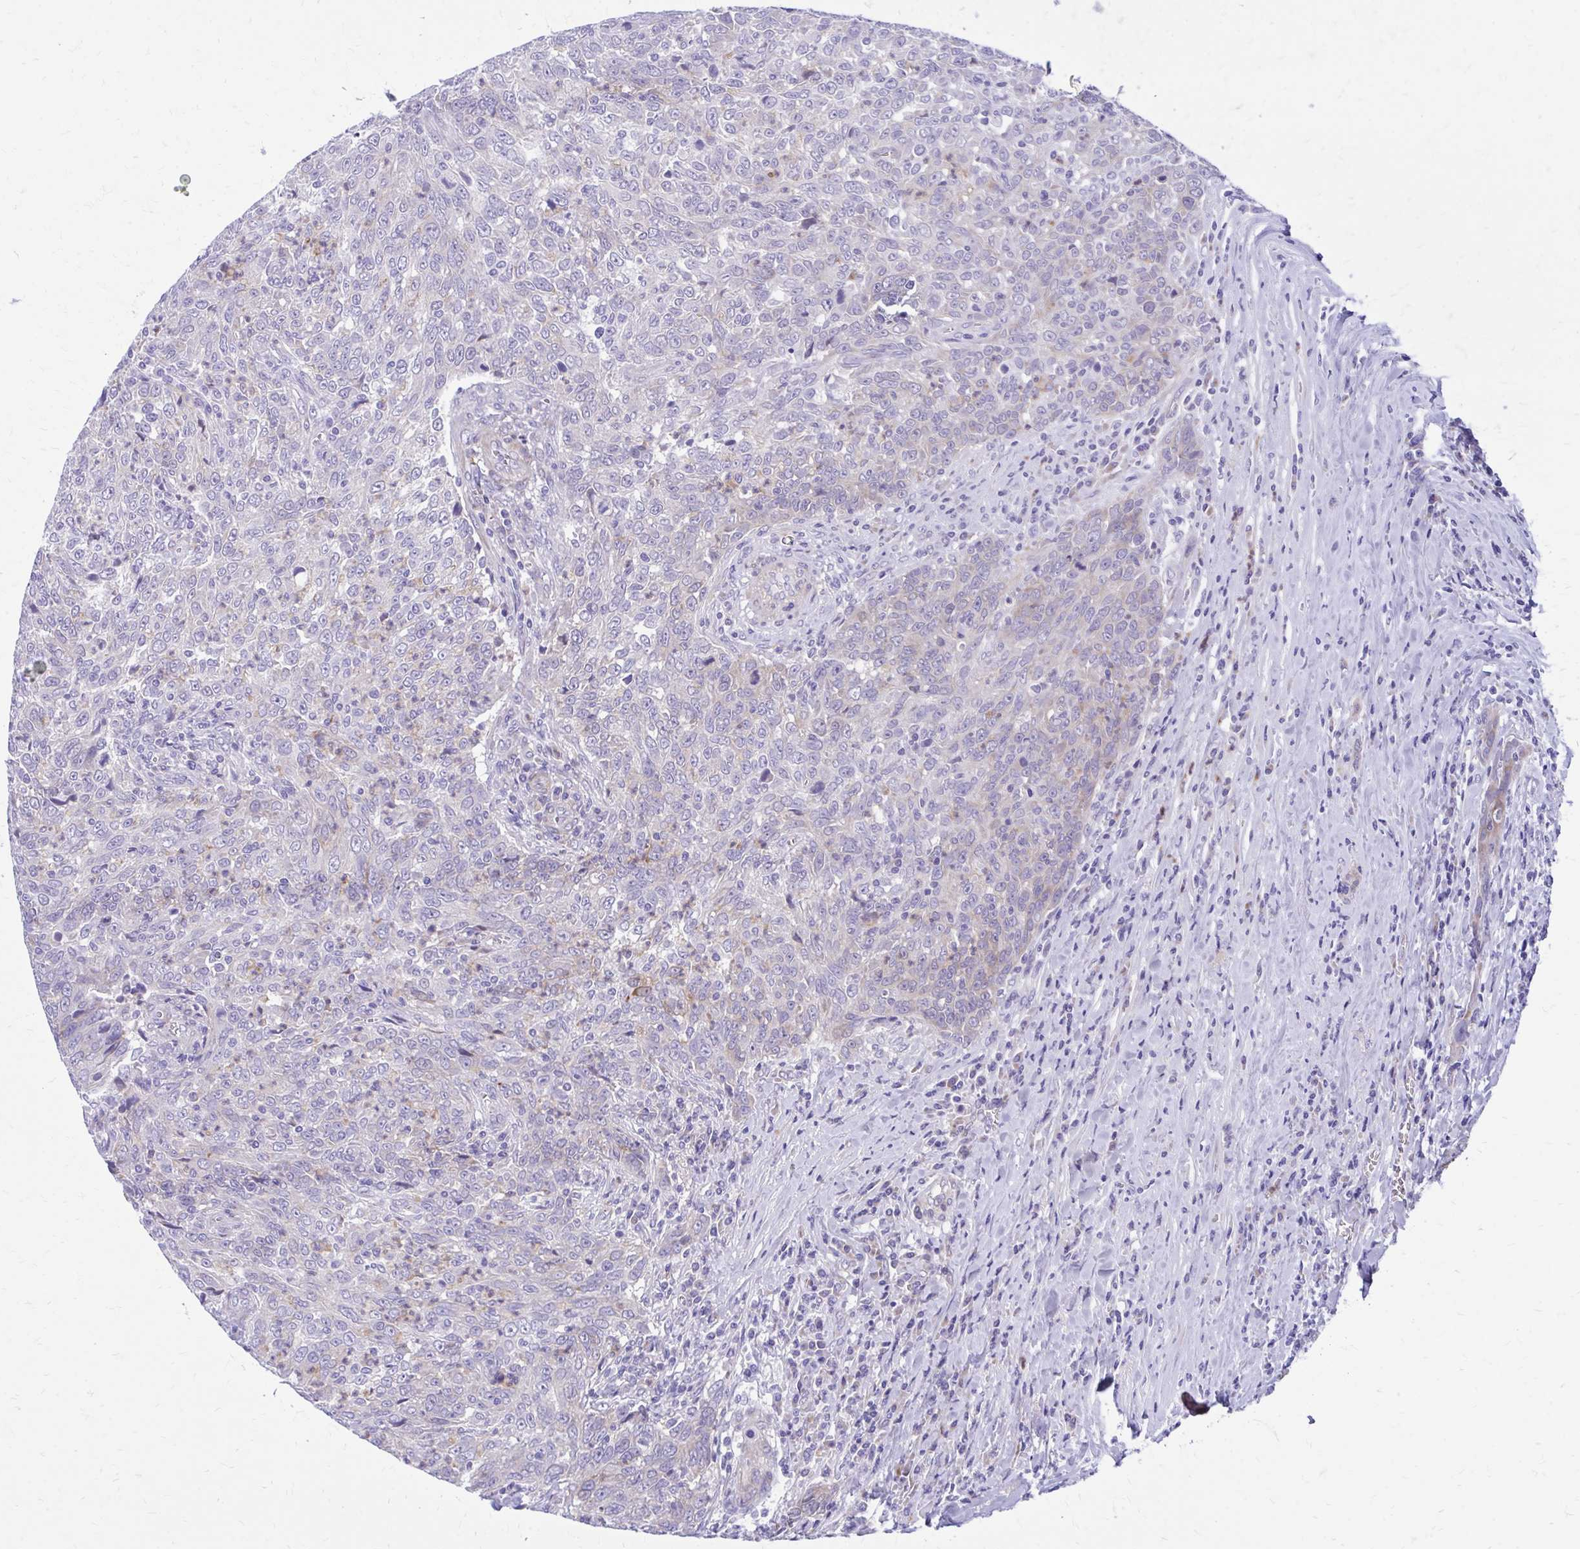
{"staining": {"intensity": "negative", "quantity": "none", "location": "none"}, "tissue": "breast cancer", "cell_type": "Tumor cells", "image_type": "cancer", "snomed": [{"axis": "morphology", "description": "Duct carcinoma"}, {"axis": "topography", "description": "Breast"}], "caption": "Breast cancer (invasive ductal carcinoma) stained for a protein using immunohistochemistry reveals no staining tumor cells.", "gene": "ADAMTSL1", "patient": {"sex": "female", "age": 50}}